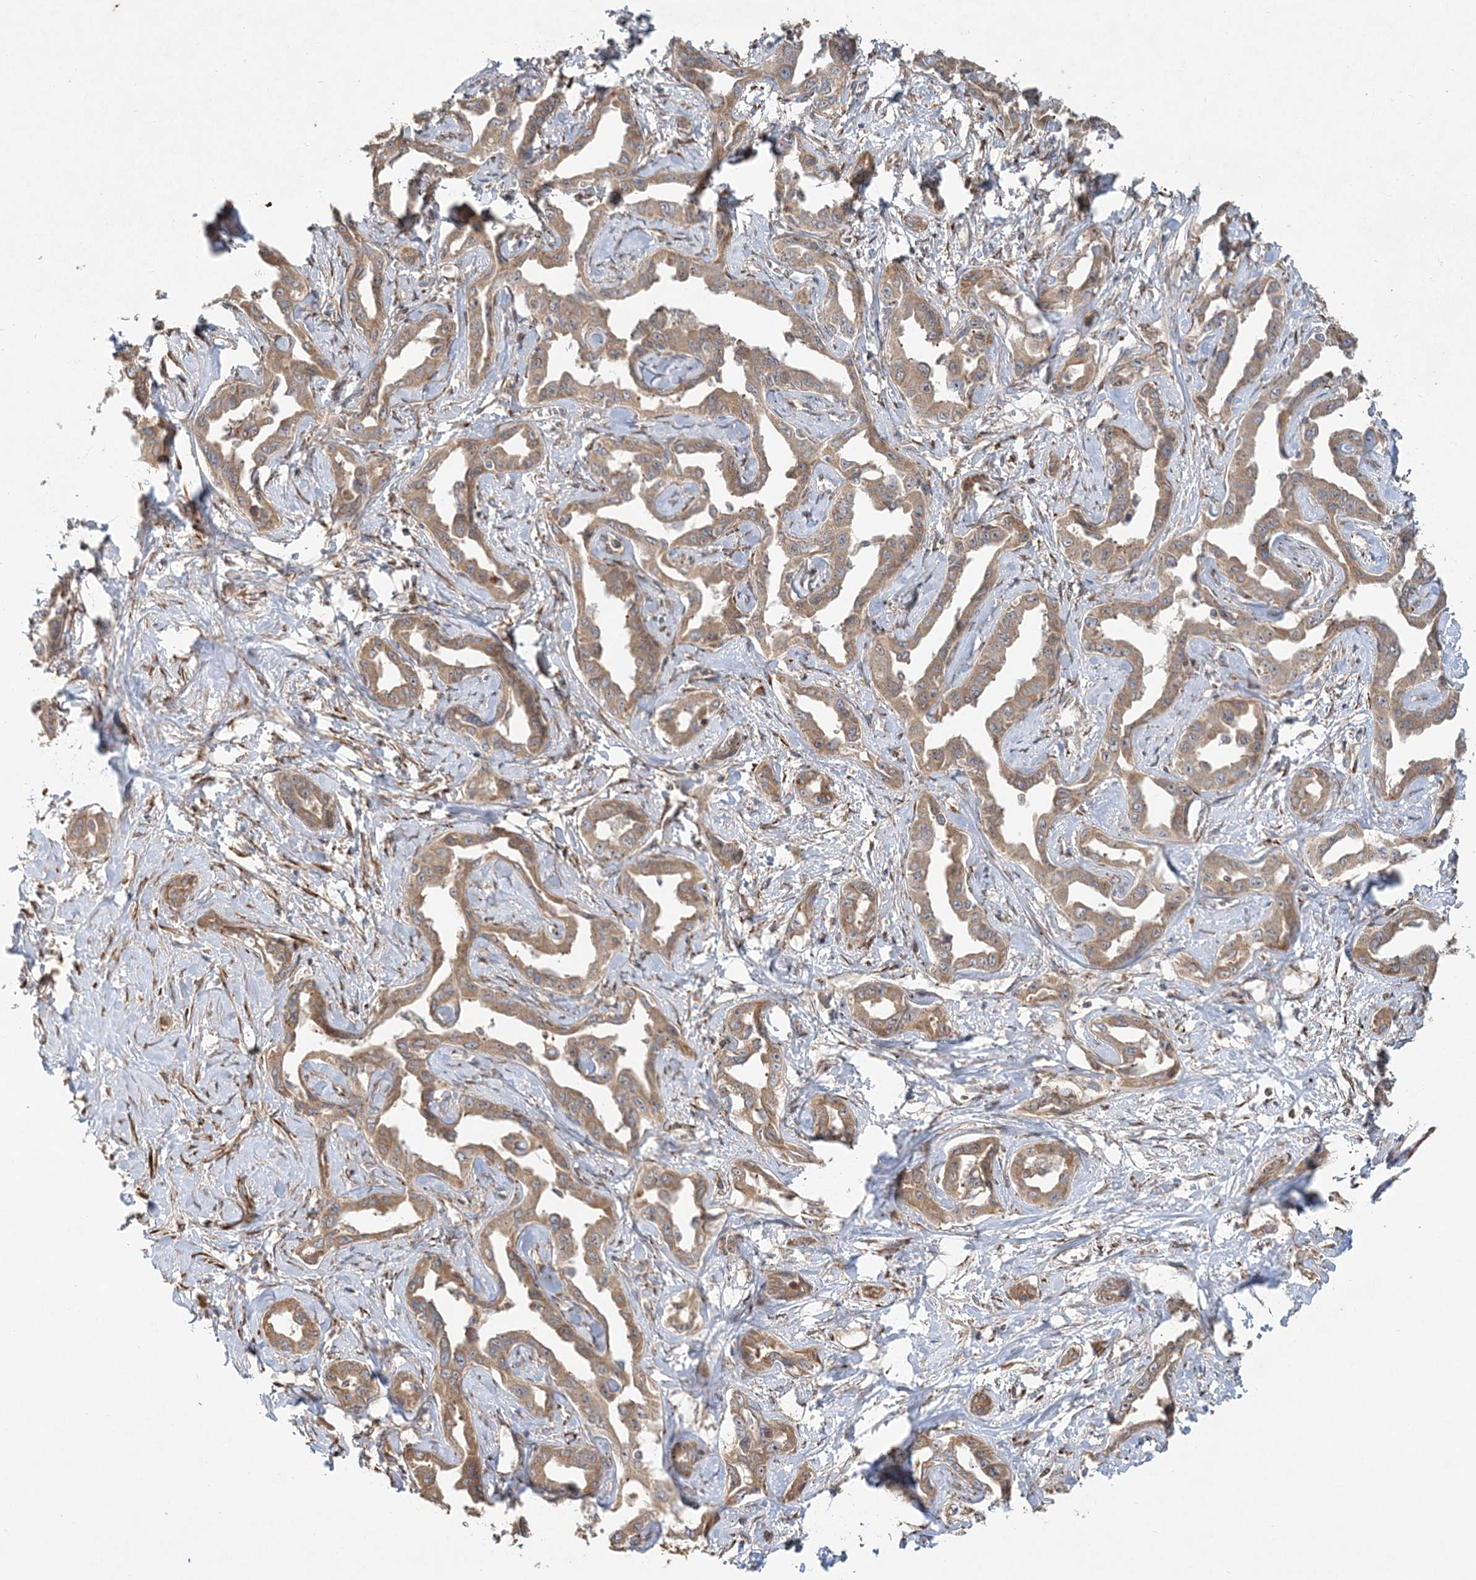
{"staining": {"intensity": "weak", "quantity": ">75%", "location": "cytoplasmic/membranous"}, "tissue": "liver cancer", "cell_type": "Tumor cells", "image_type": "cancer", "snomed": [{"axis": "morphology", "description": "Cholangiocarcinoma"}, {"axis": "topography", "description": "Liver"}], "caption": "Immunohistochemical staining of liver cholangiocarcinoma reveals low levels of weak cytoplasmic/membranous positivity in about >75% of tumor cells.", "gene": "ZFYVE16", "patient": {"sex": "male", "age": 59}}